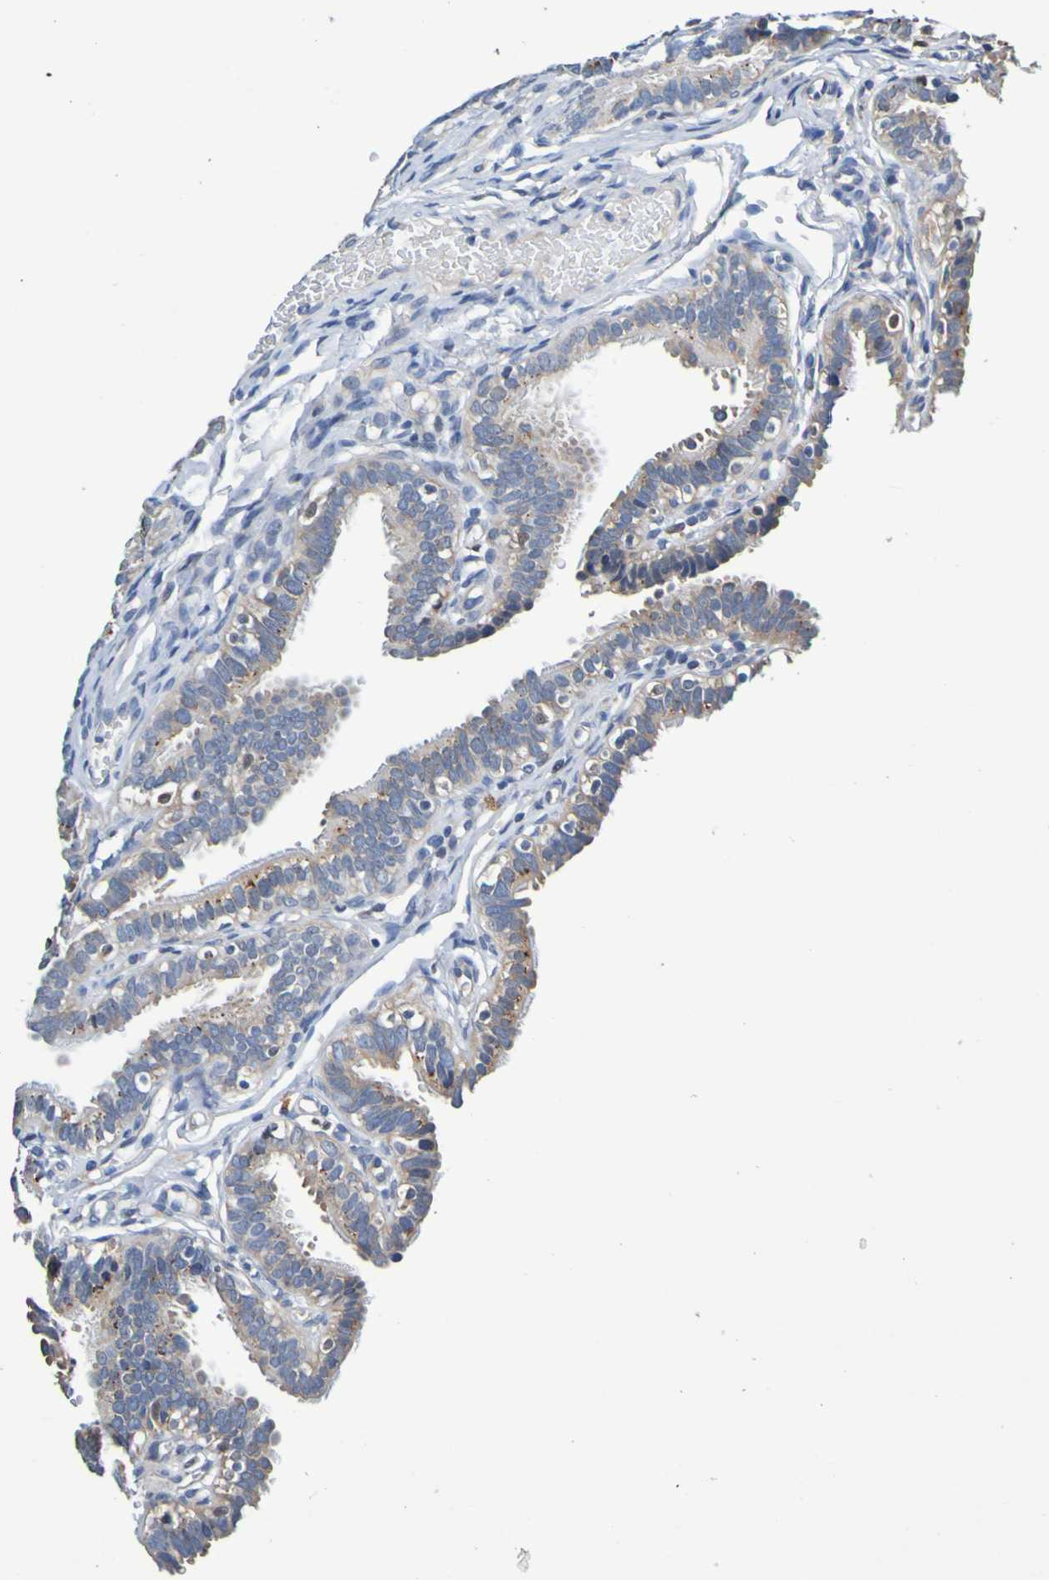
{"staining": {"intensity": "weak", "quantity": ">75%", "location": "cytoplasmic/membranous"}, "tissue": "fallopian tube", "cell_type": "Glandular cells", "image_type": "normal", "snomed": [{"axis": "morphology", "description": "Normal tissue, NOS"}, {"axis": "topography", "description": "Fallopian tube"}, {"axis": "topography", "description": "Placenta"}], "caption": "A brown stain shows weak cytoplasmic/membranous staining of a protein in glandular cells of benign fallopian tube.", "gene": "METAP2", "patient": {"sex": "female", "age": 34}}